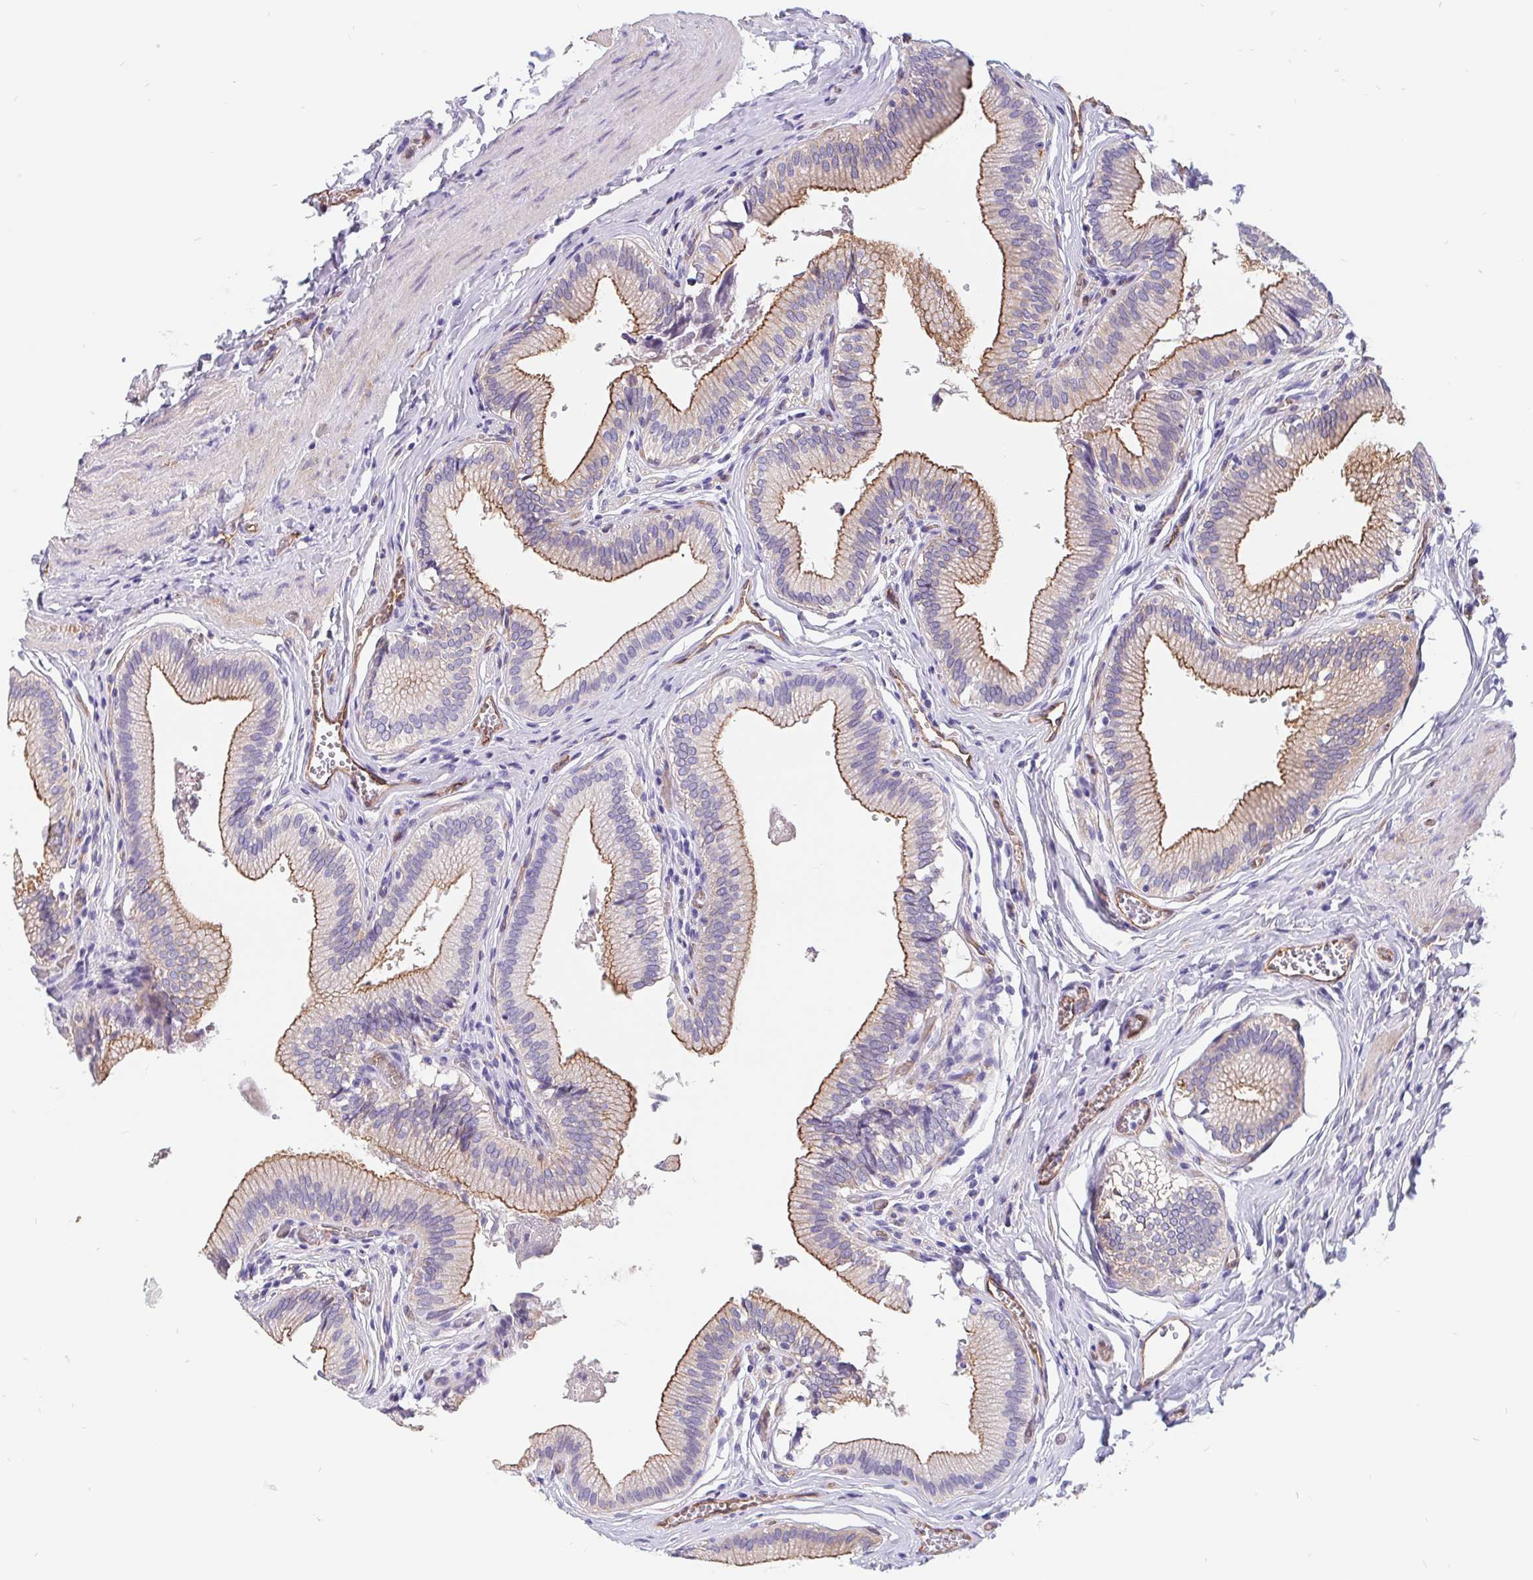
{"staining": {"intensity": "moderate", "quantity": "25%-75%", "location": "cytoplasmic/membranous"}, "tissue": "gallbladder", "cell_type": "Glandular cells", "image_type": "normal", "snomed": [{"axis": "morphology", "description": "Normal tissue, NOS"}, {"axis": "topography", "description": "Gallbladder"}, {"axis": "topography", "description": "Peripheral nerve tissue"}], "caption": "High-power microscopy captured an immunohistochemistry micrograph of benign gallbladder, revealing moderate cytoplasmic/membranous positivity in about 25%-75% of glandular cells.", "gene": "LIMCH1", "patient": {"sex": "male", "age": 17}}